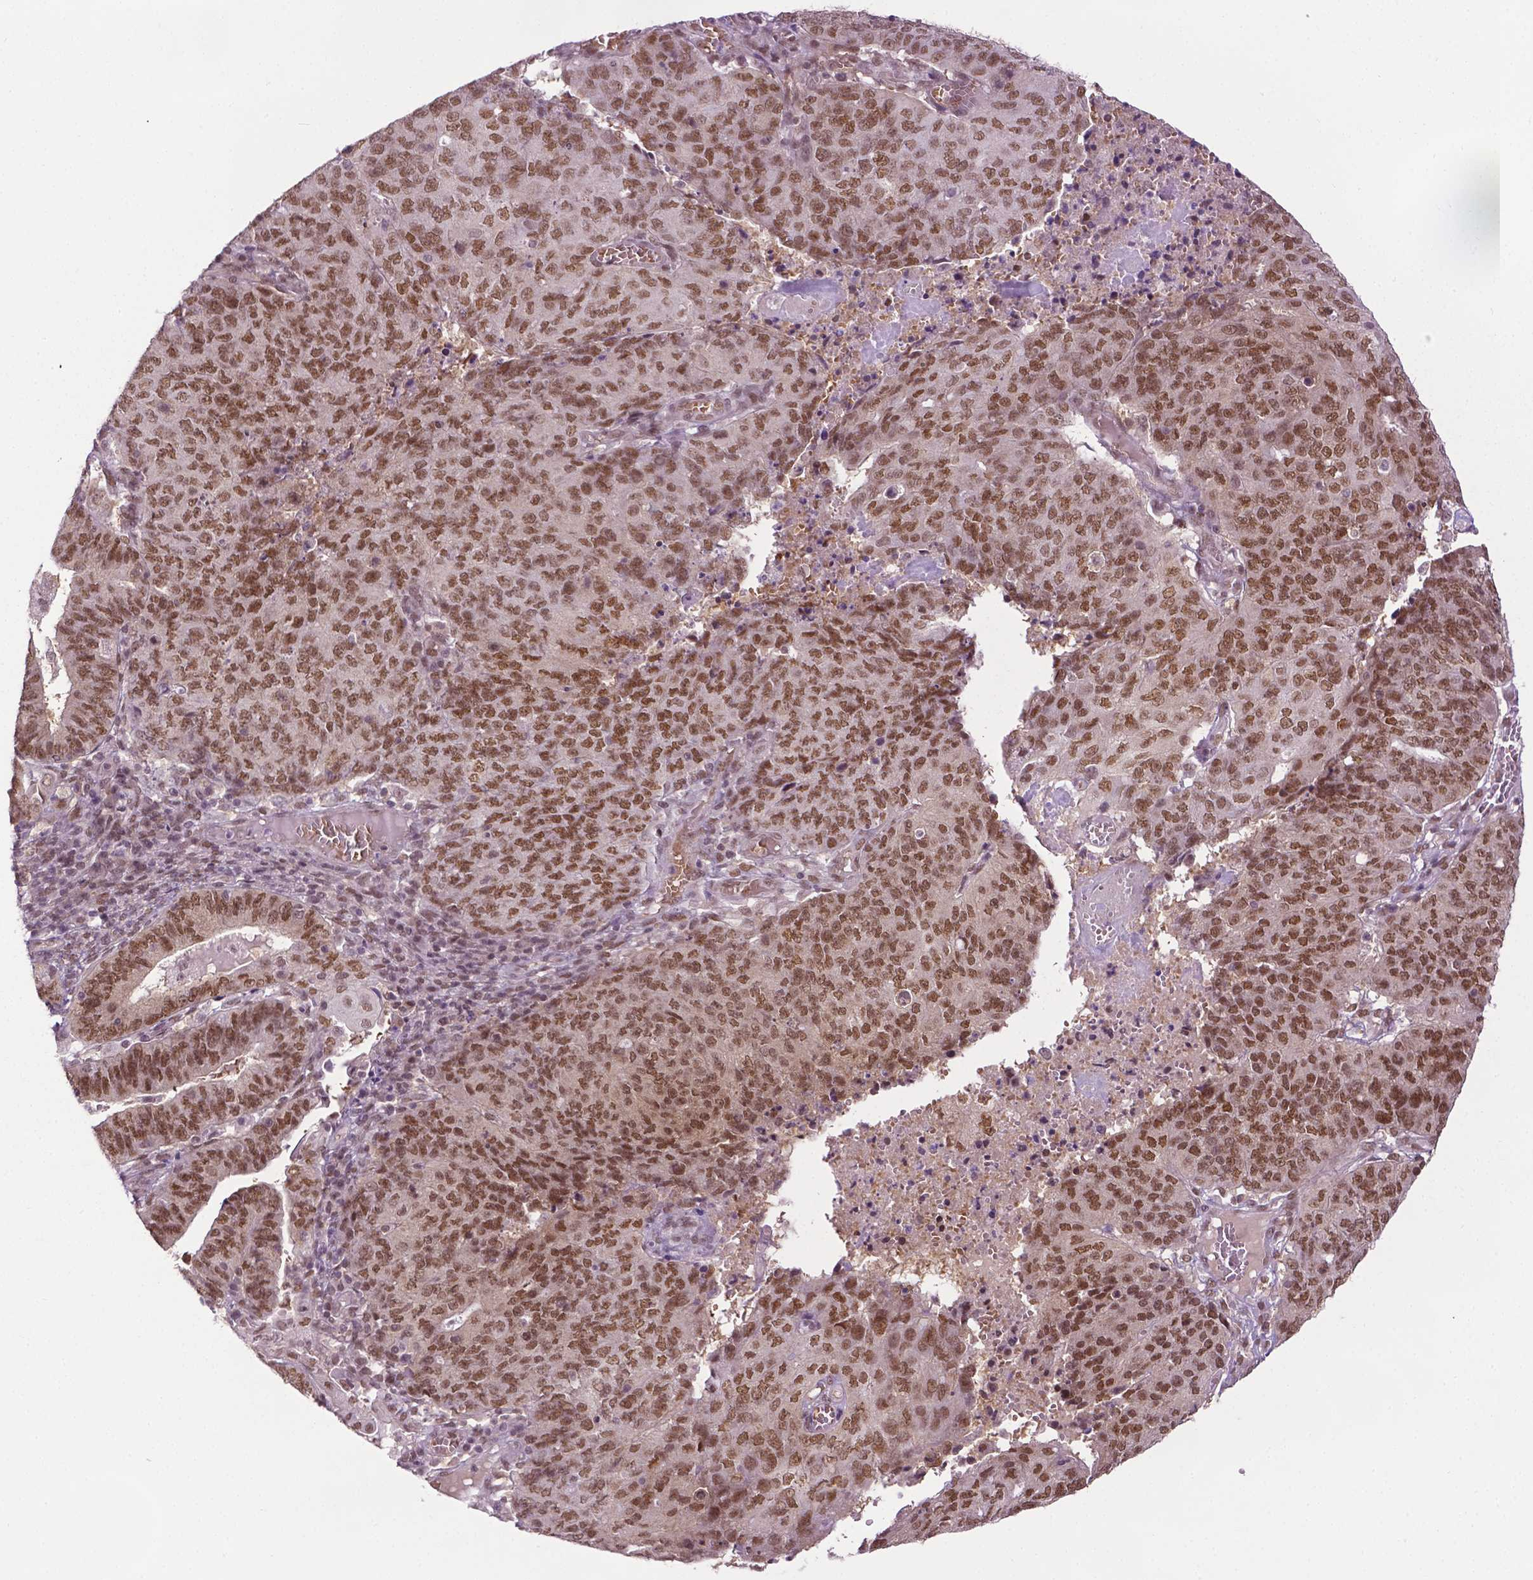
{"staining": {"intensity": "strong", "quantity": ">75%", "location": "nuclear"}, "tissue": "endometrial cancer", "cell_type": "Tumor cells", "image_type": "cancer", "snomed": [{"axis": "morphology", "description": "Adenocarcinoma, NOS"}, {"axis": "topography", "description": "Endometrium"}], "caption": "Immunohistochemistry (IHC) (DAB (3,3'-diaminobenzidine)) staining of human adenocarcinoma (endometrial) displays strong nuclear protein expression in approximately >75% of tumor cells. The protein is shown in brown color, while the nuclei are stained blue.", "gene": "UBQLN4", "patient": {"sex": "female", "age": 82}}